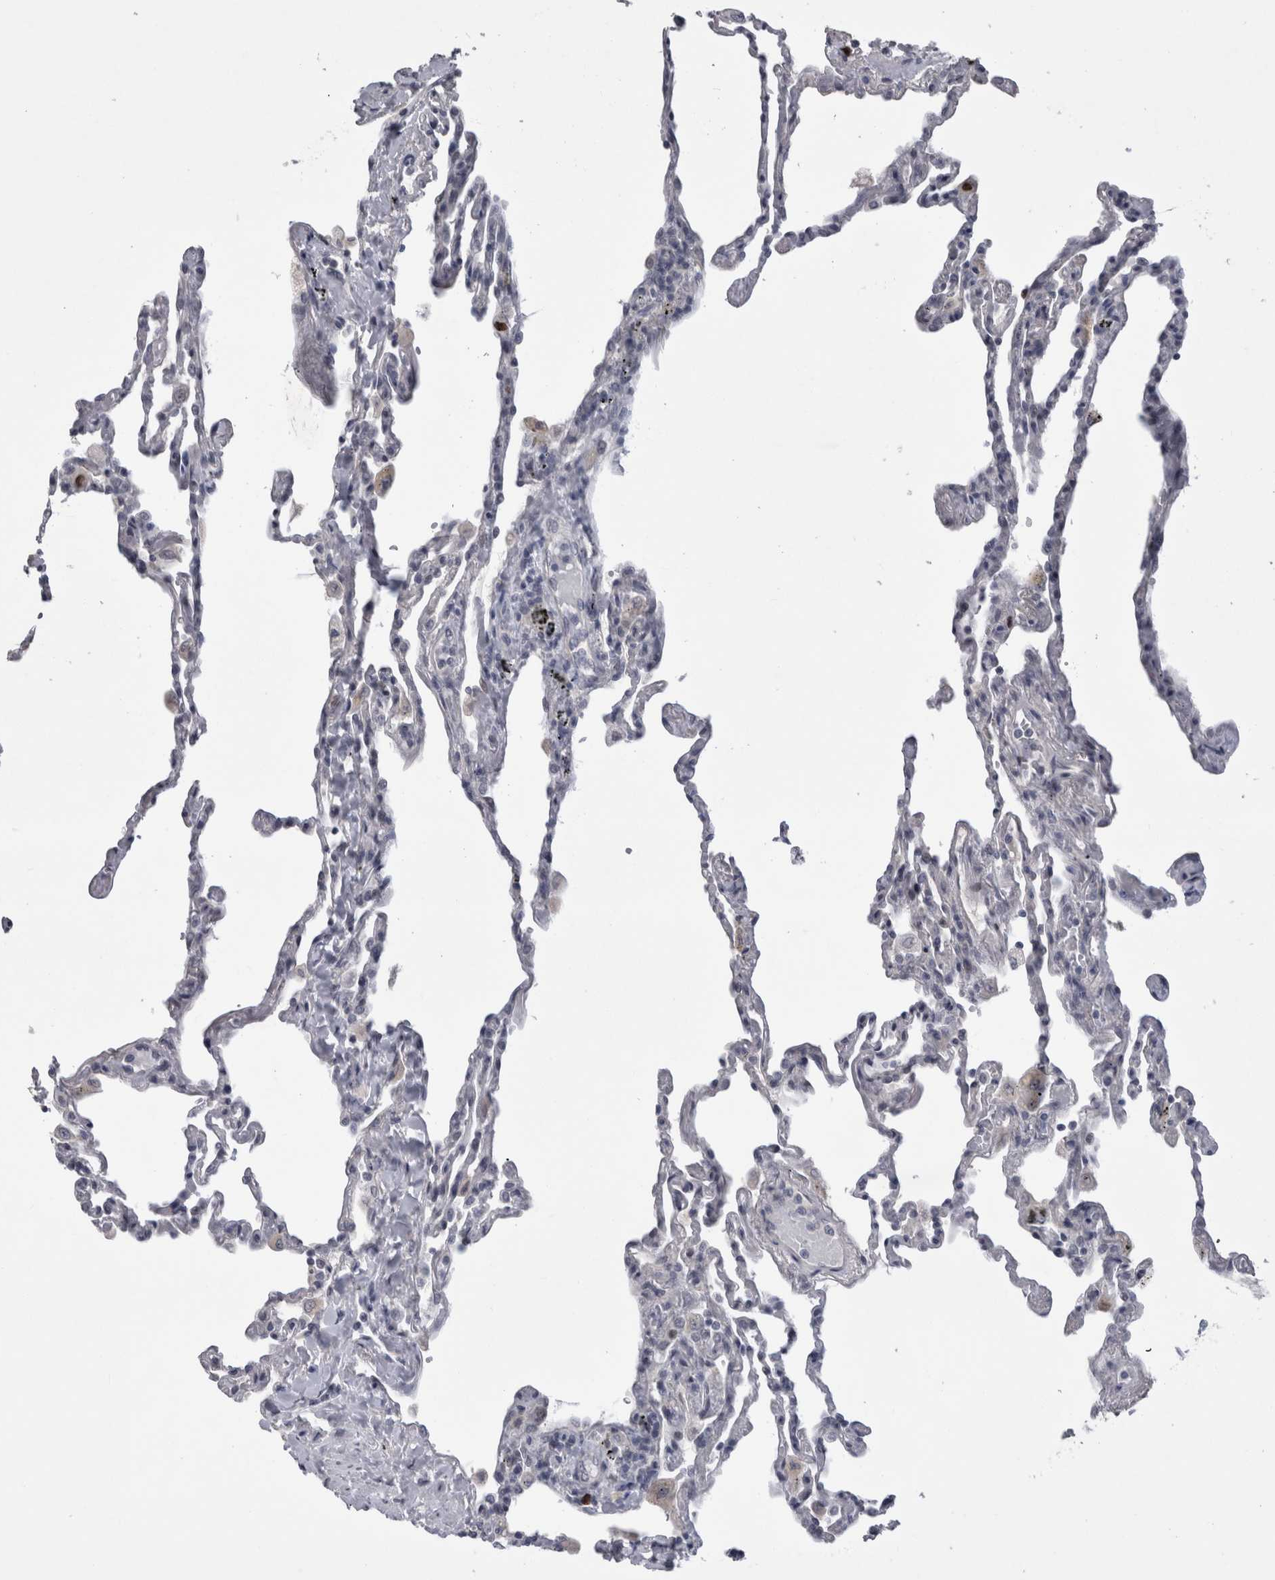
{"staining": {"intensity": "negative", "quantity": "none", "location": "none"}, "tissue": "lung", "cell_type": "Alveolar cells", "image_type": "normal", "snomed": [{"axis": "morphology", "description": "Normal tissue, NOS"}, {"axis": "topography", "description": "Lung"}], "caption": "A high-resolution micrograph shows immunohistochemistry (IHC) staining of benign lung, which demonstrates no significant positivity in alveolar cells.", "gene": "KIF18B", "patient": {"sex": "male", "age": 59}}